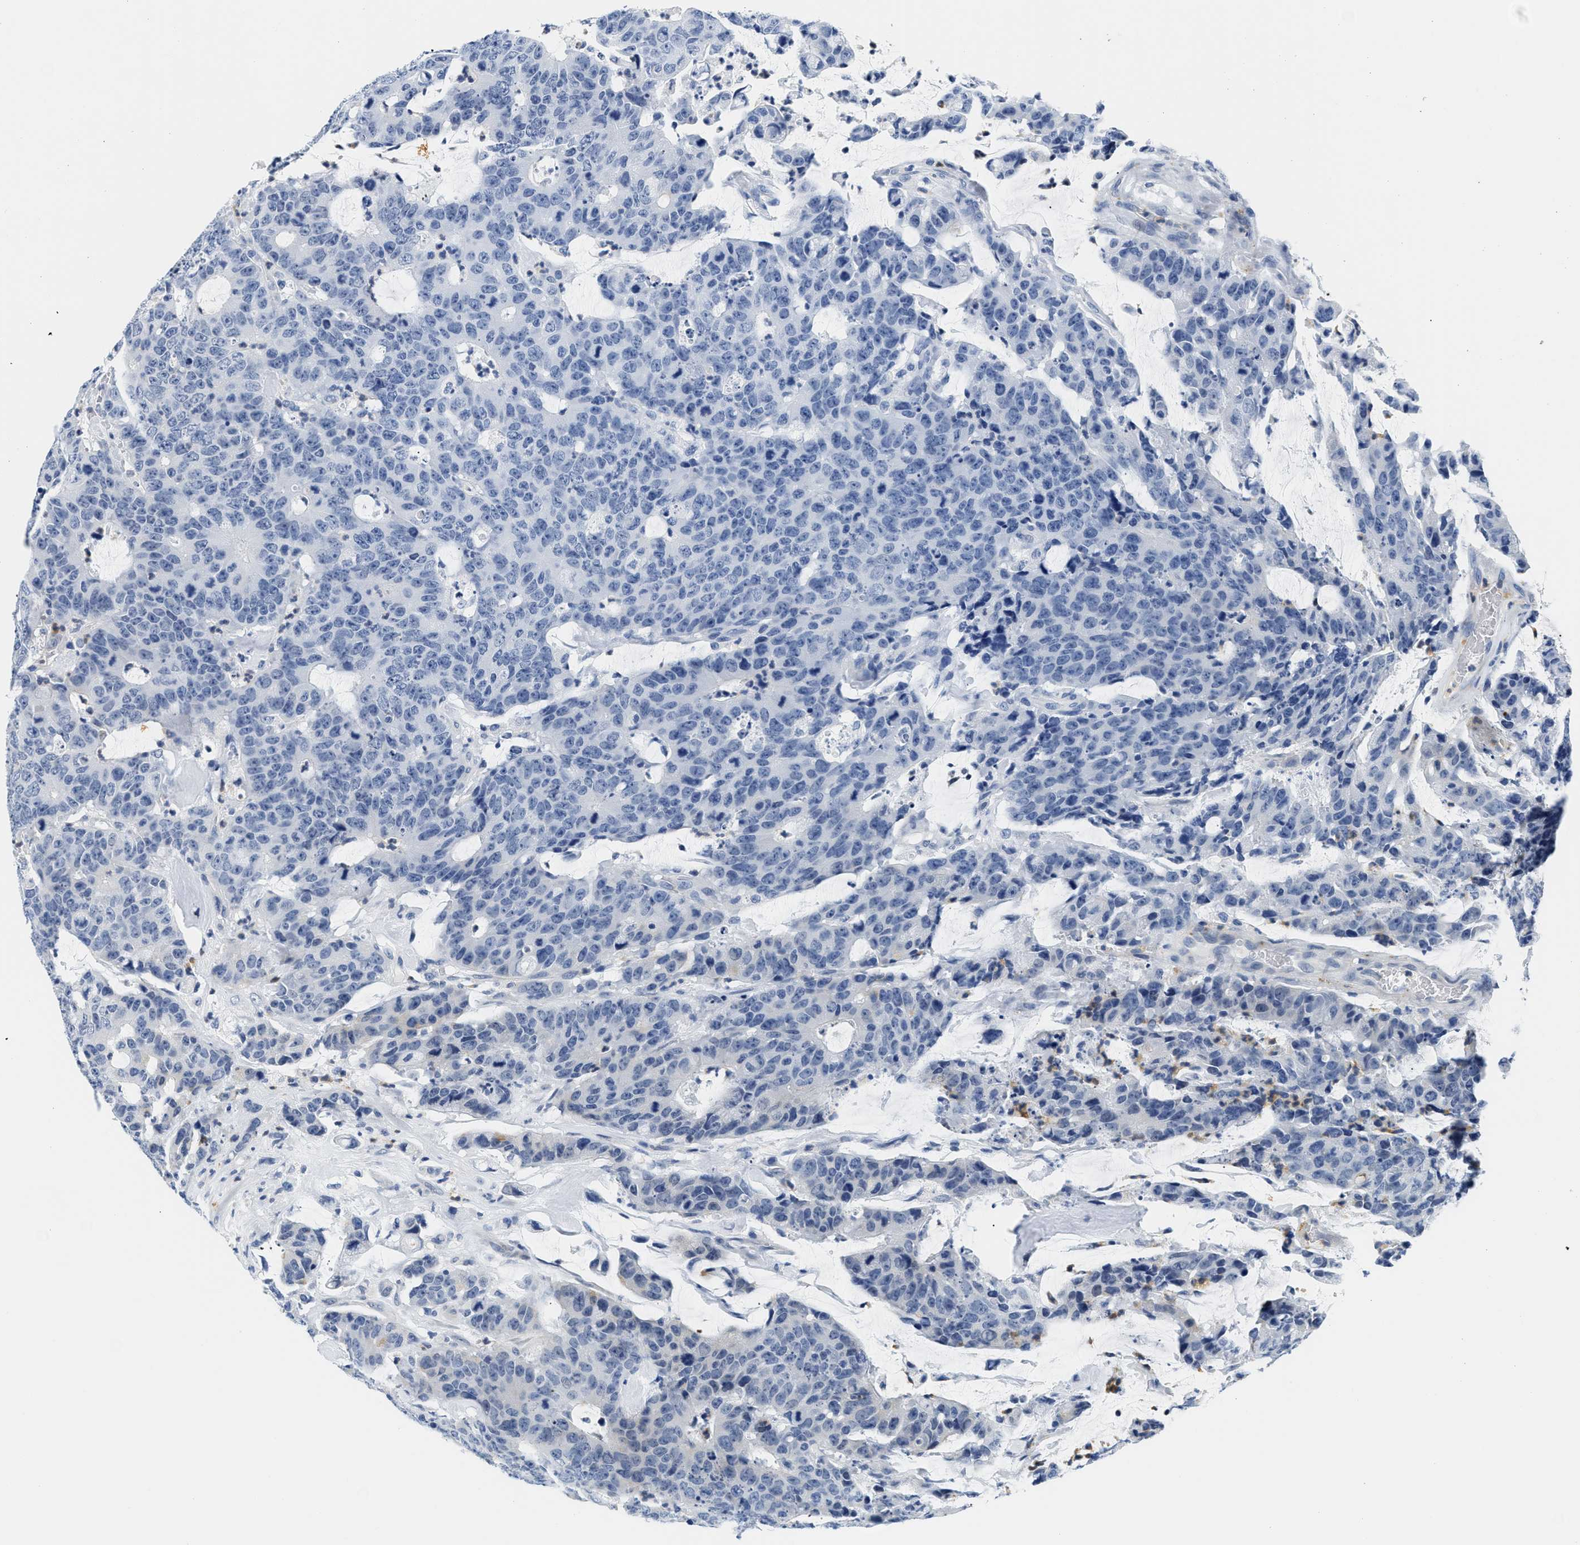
{"staining": {"intensity": "negative", "quantity": "none", "location": "none"}, "tissue": "colorectal cancer", "cell_type": "Tumor cells", "image_type": "cancer", "snomed": [{"axis": "morphology", "description": "Adenocarcinoma, NOS"}, {"axis": "topography", "description": "Colon"}], "caption": "Immunohistochemistry of adenocarcinoma (colorectal) reveals no expression in tumor cells.", "gene": "SMAD4", "patient": {"sex": "female", "age": 86}}